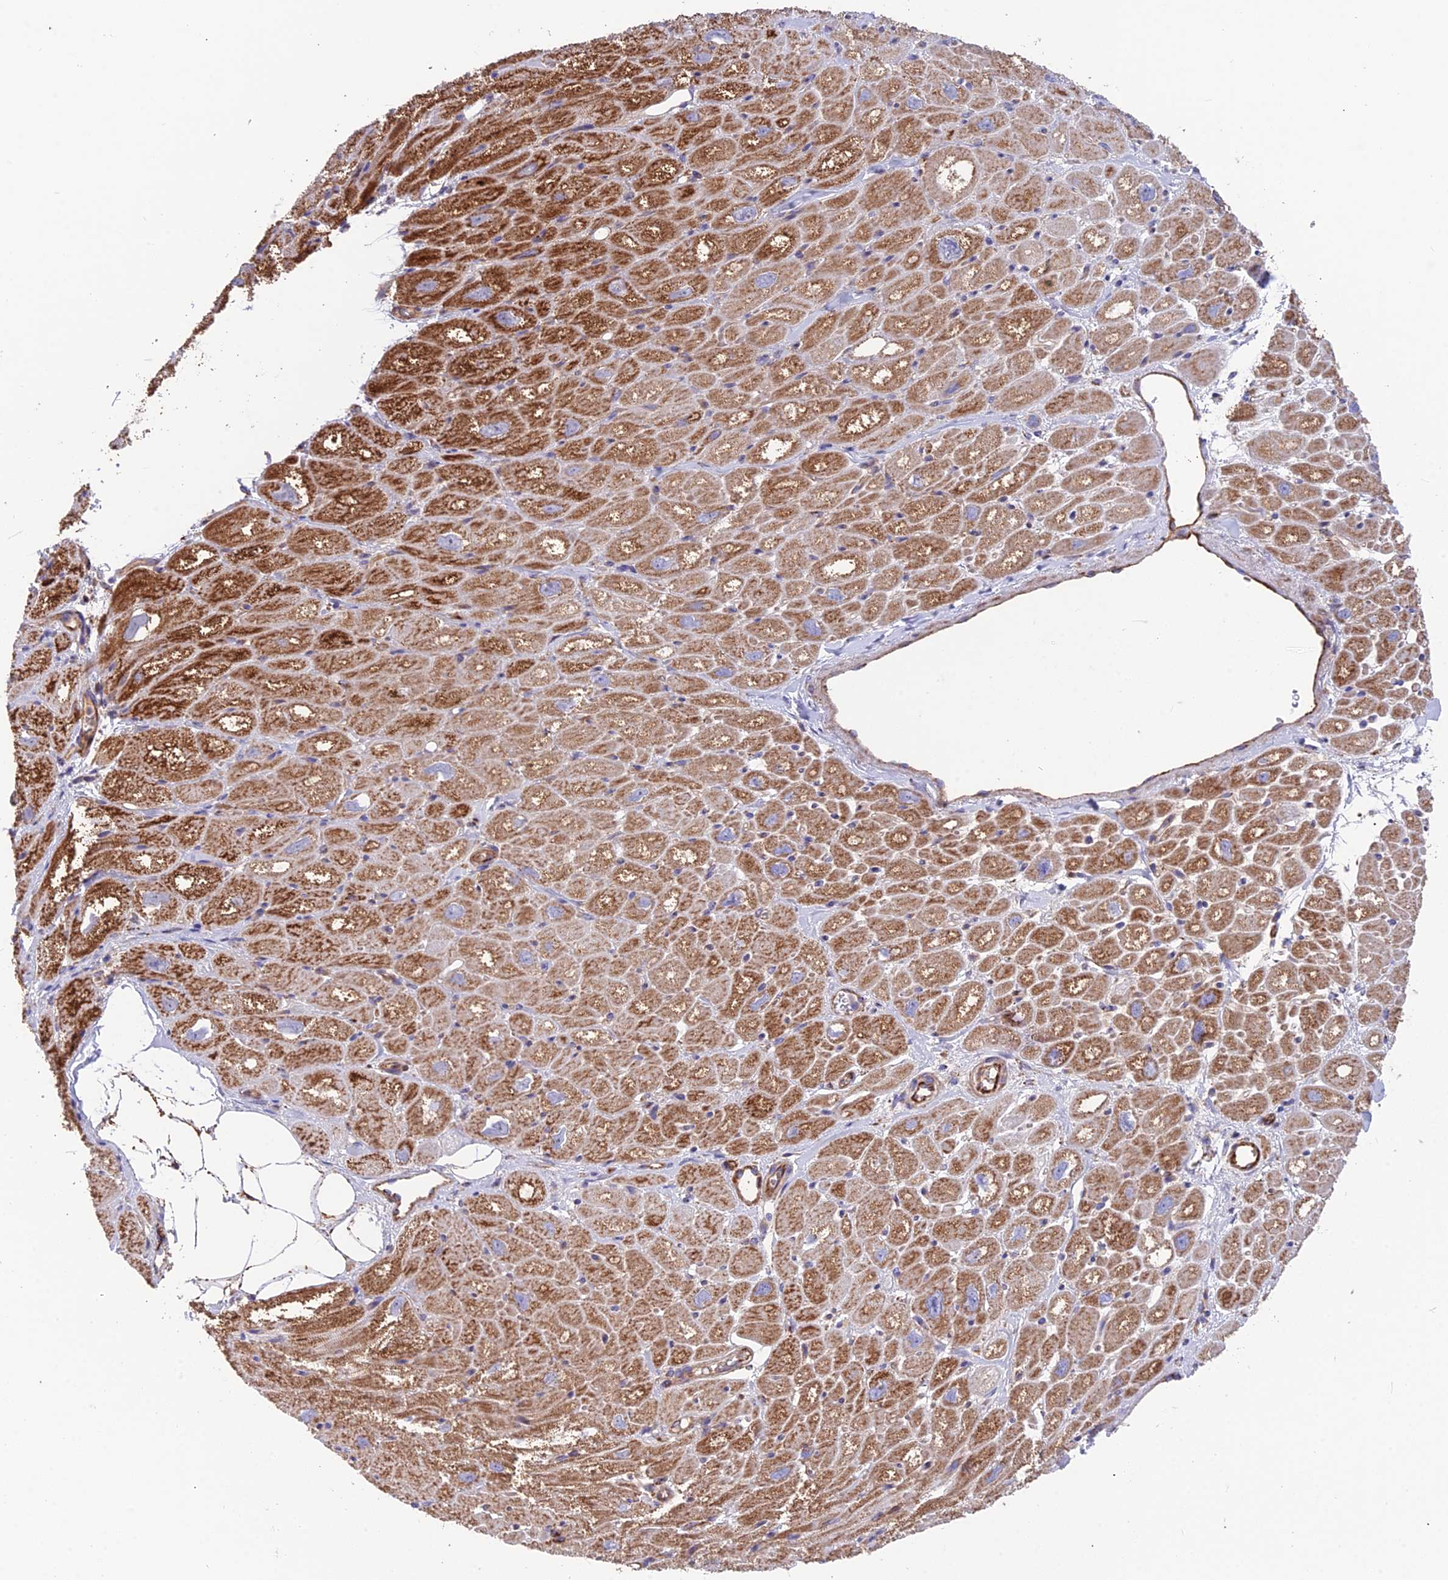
{"staining": {"intensity": "moderate", "quantity": ">75%", "location": "cytoplasmic/membranous"}, "tissue": "heart muscle", "cell_type": "Cardiomyocytes", "image_type": "normal", "snomed": [{"axis": "morphology", "description": "Normal tissue, NOS"}, {"axis": "topography", "description": "Heart"}], "caption": "A micrograph showing moderate cytoplasmic/membranous staining in approximately >75% of cardiomyocytes in benign heart muscle, as visualized by brown immunohistochemical staining.", "gene": "TIGD6", "patient": {"sex": "male", "age": 50}}